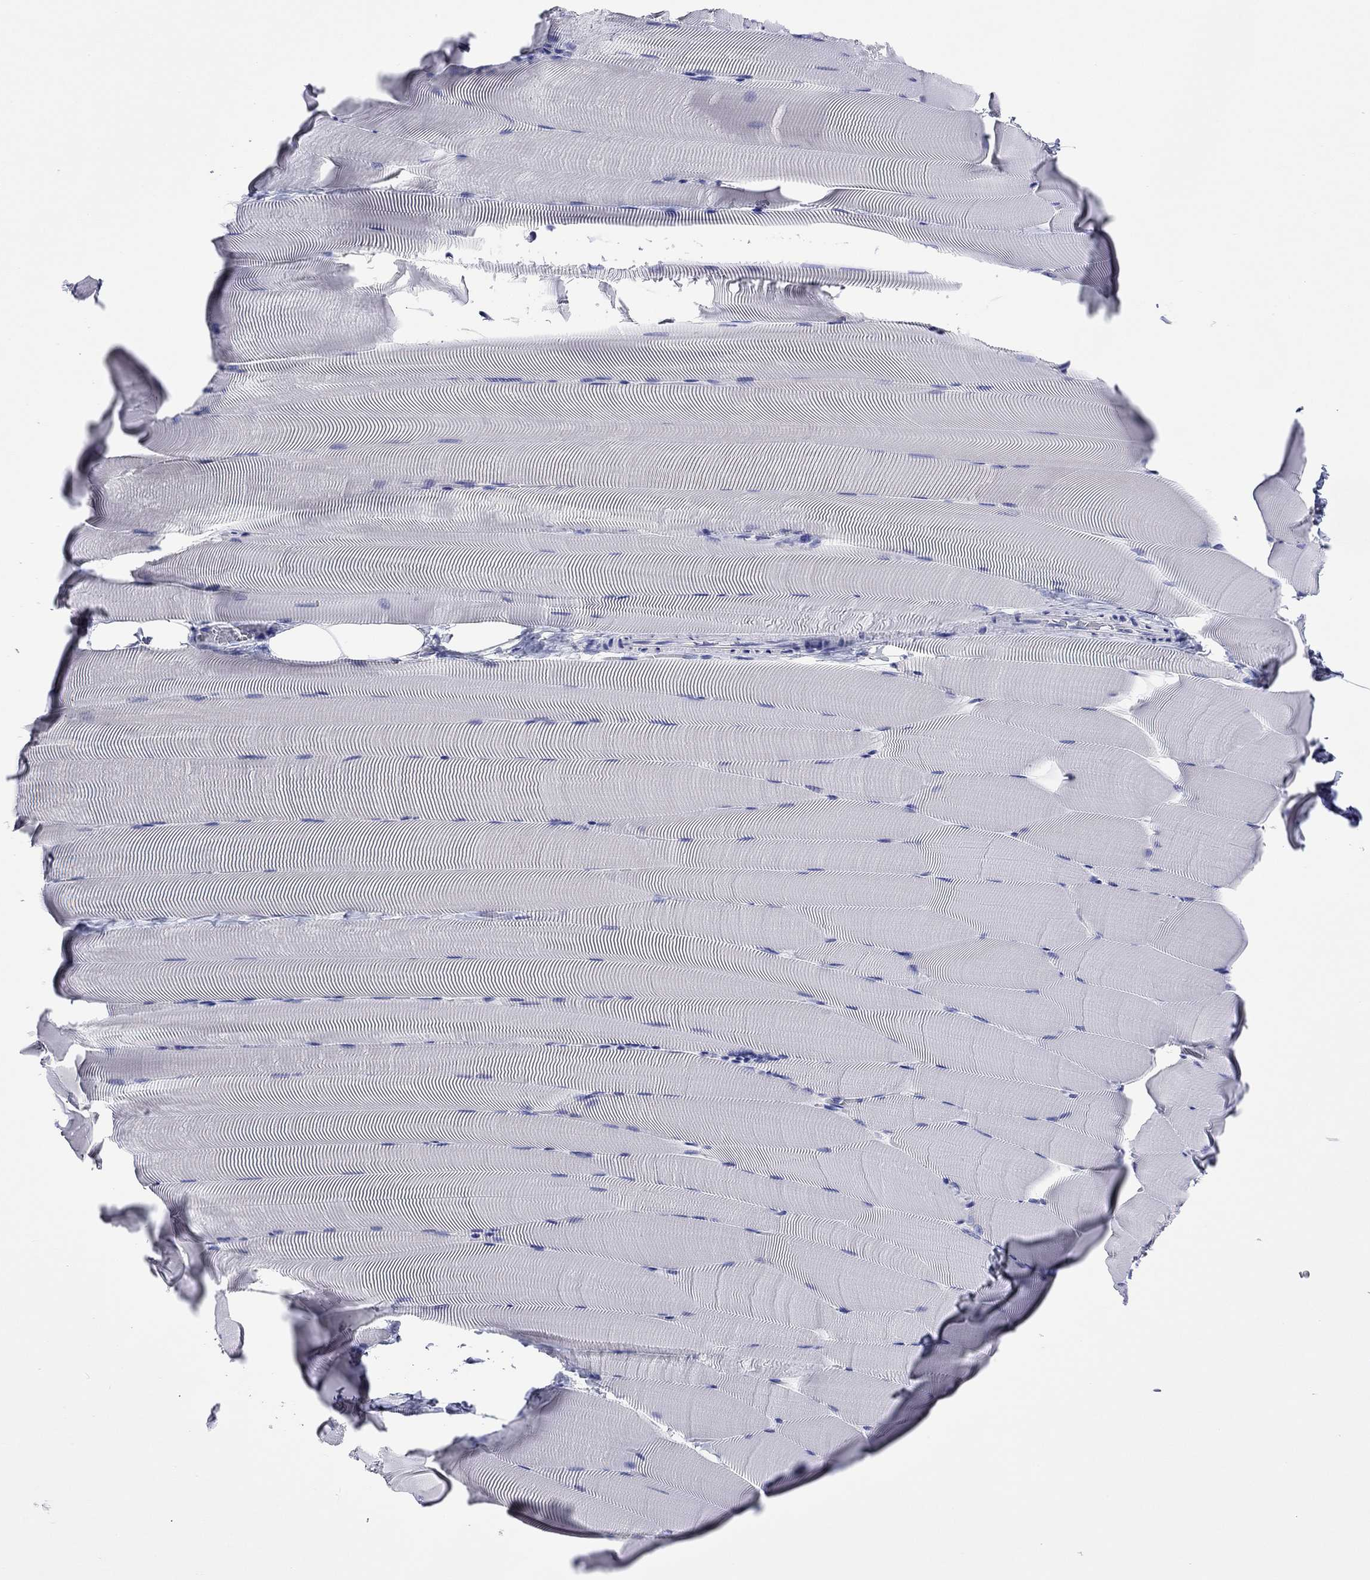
{"staining": {"intensity": "negative", "quantity": "none", "location": "none"}, "tissue": "skeletal muscle", "cell_type": "Myocytes", "image_type": "normal", "snomed": [{"axis": "morphology", "description": "Normal tissue, NOS"}, {"axis": "topography", "description": "Skeletal muscle"}], "caption": "DAB (3,3'-diaminobenzidine) immunohistochemical staining of normal human skeletal muscle shows no significant expression in myocytes. (DAB (3,3'-diaminobenzidine) IHC visualized using brightfield microscopy, high magnification).", "gene": "FIGLA", "patient": {"sex": "male", "age": 25}}